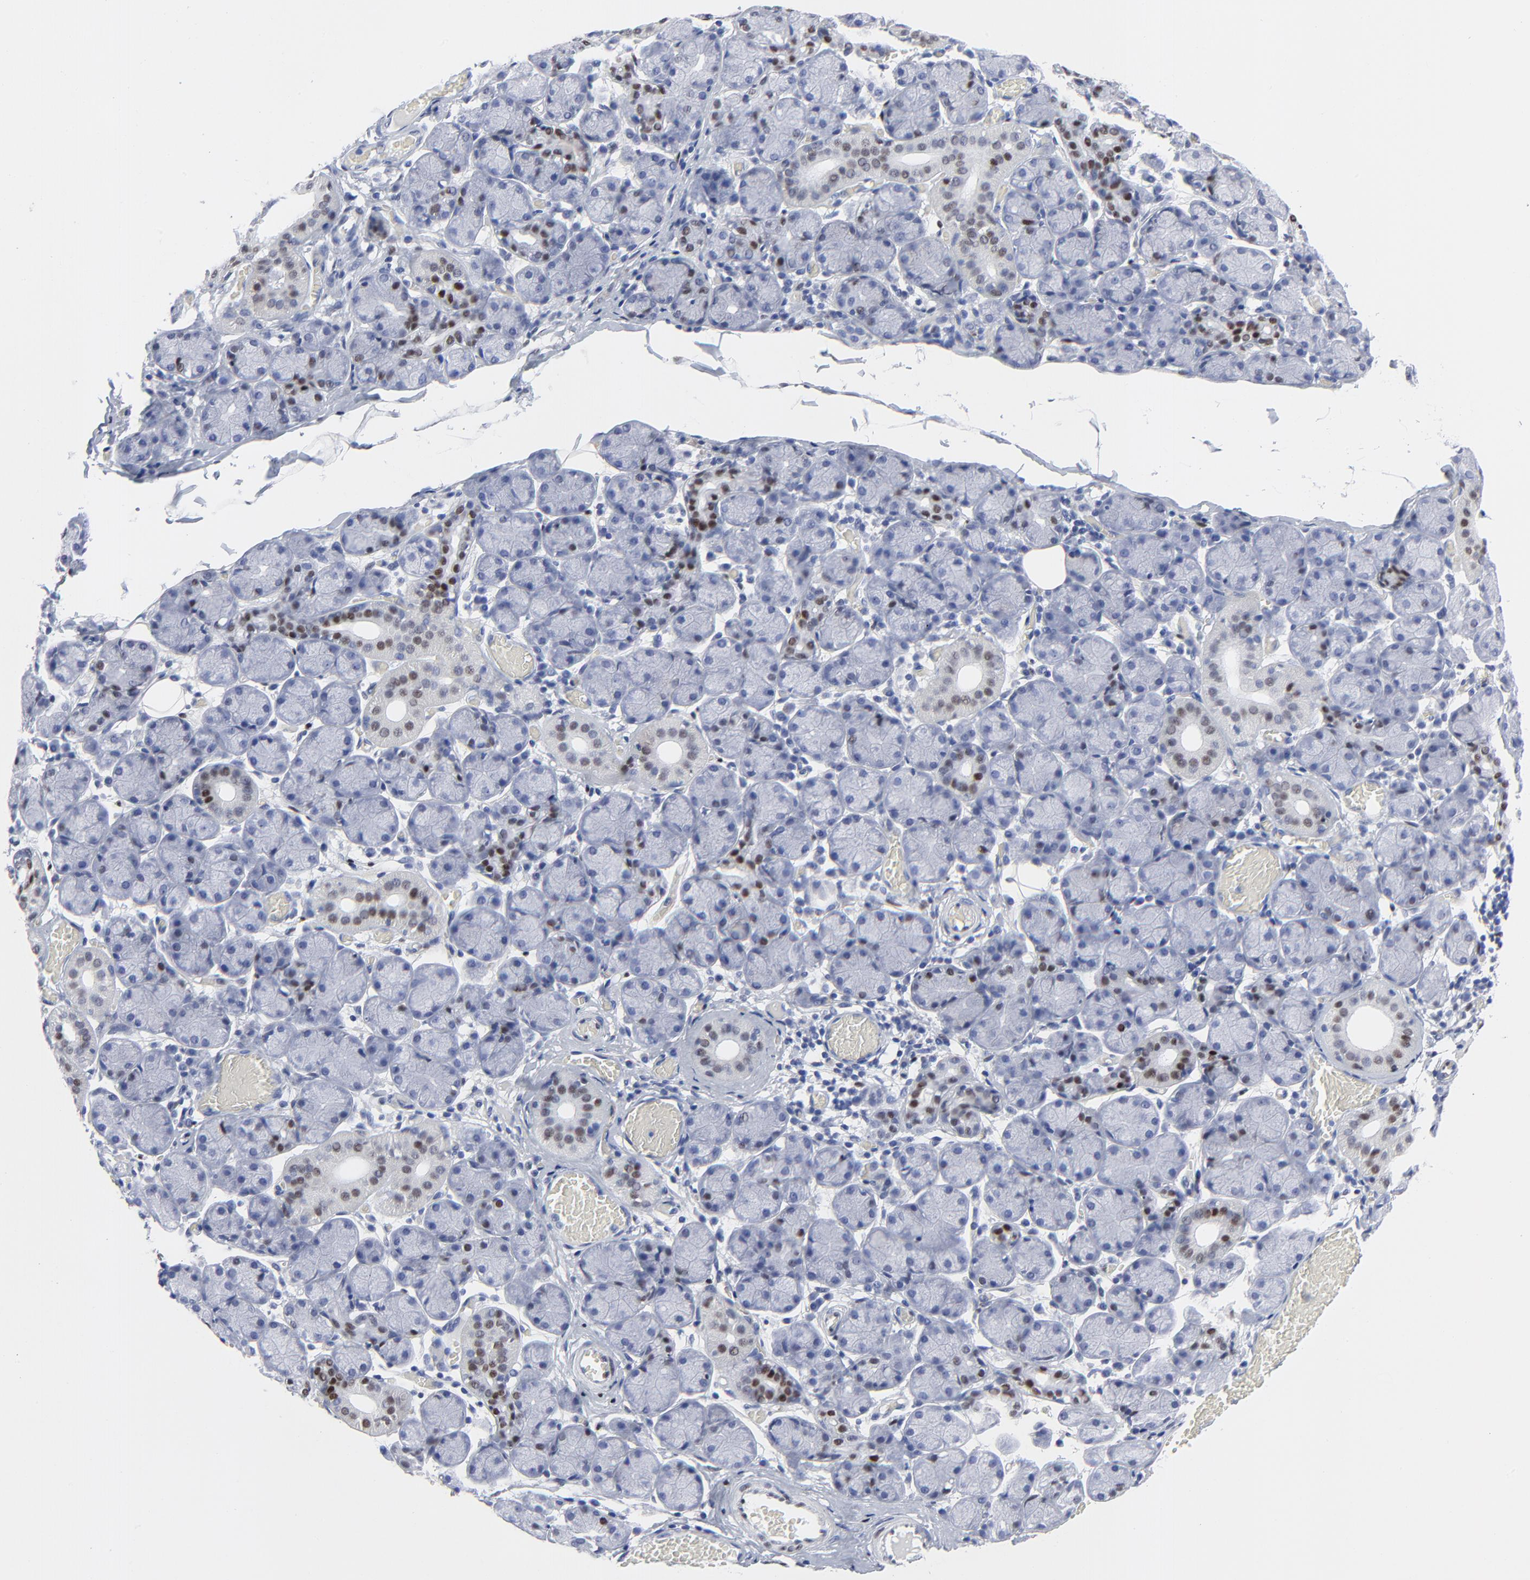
{"staining": {"intensity": "moderate", "quantity": "<25%", "location": "nuclear"}, "tissue": "salivary gland", "cell_type": "Glandular cells", "image_type": "normal", "snomed": [{"axis": "morphology", "description": "Normal tissue, NOS"}, {"axis": "topography", "description": "Salivary gland"}], "caption": "An immunohistochemistry image of normal tissue is shown. Protein staining in brown highlights moderate nuclear positivity in salivary gland within glandular cells. (brown staining indicates protein expression, while blue staining denotes nuclei).", "gene": "JUN", "patient": {"sex": "female", "age": 24}}